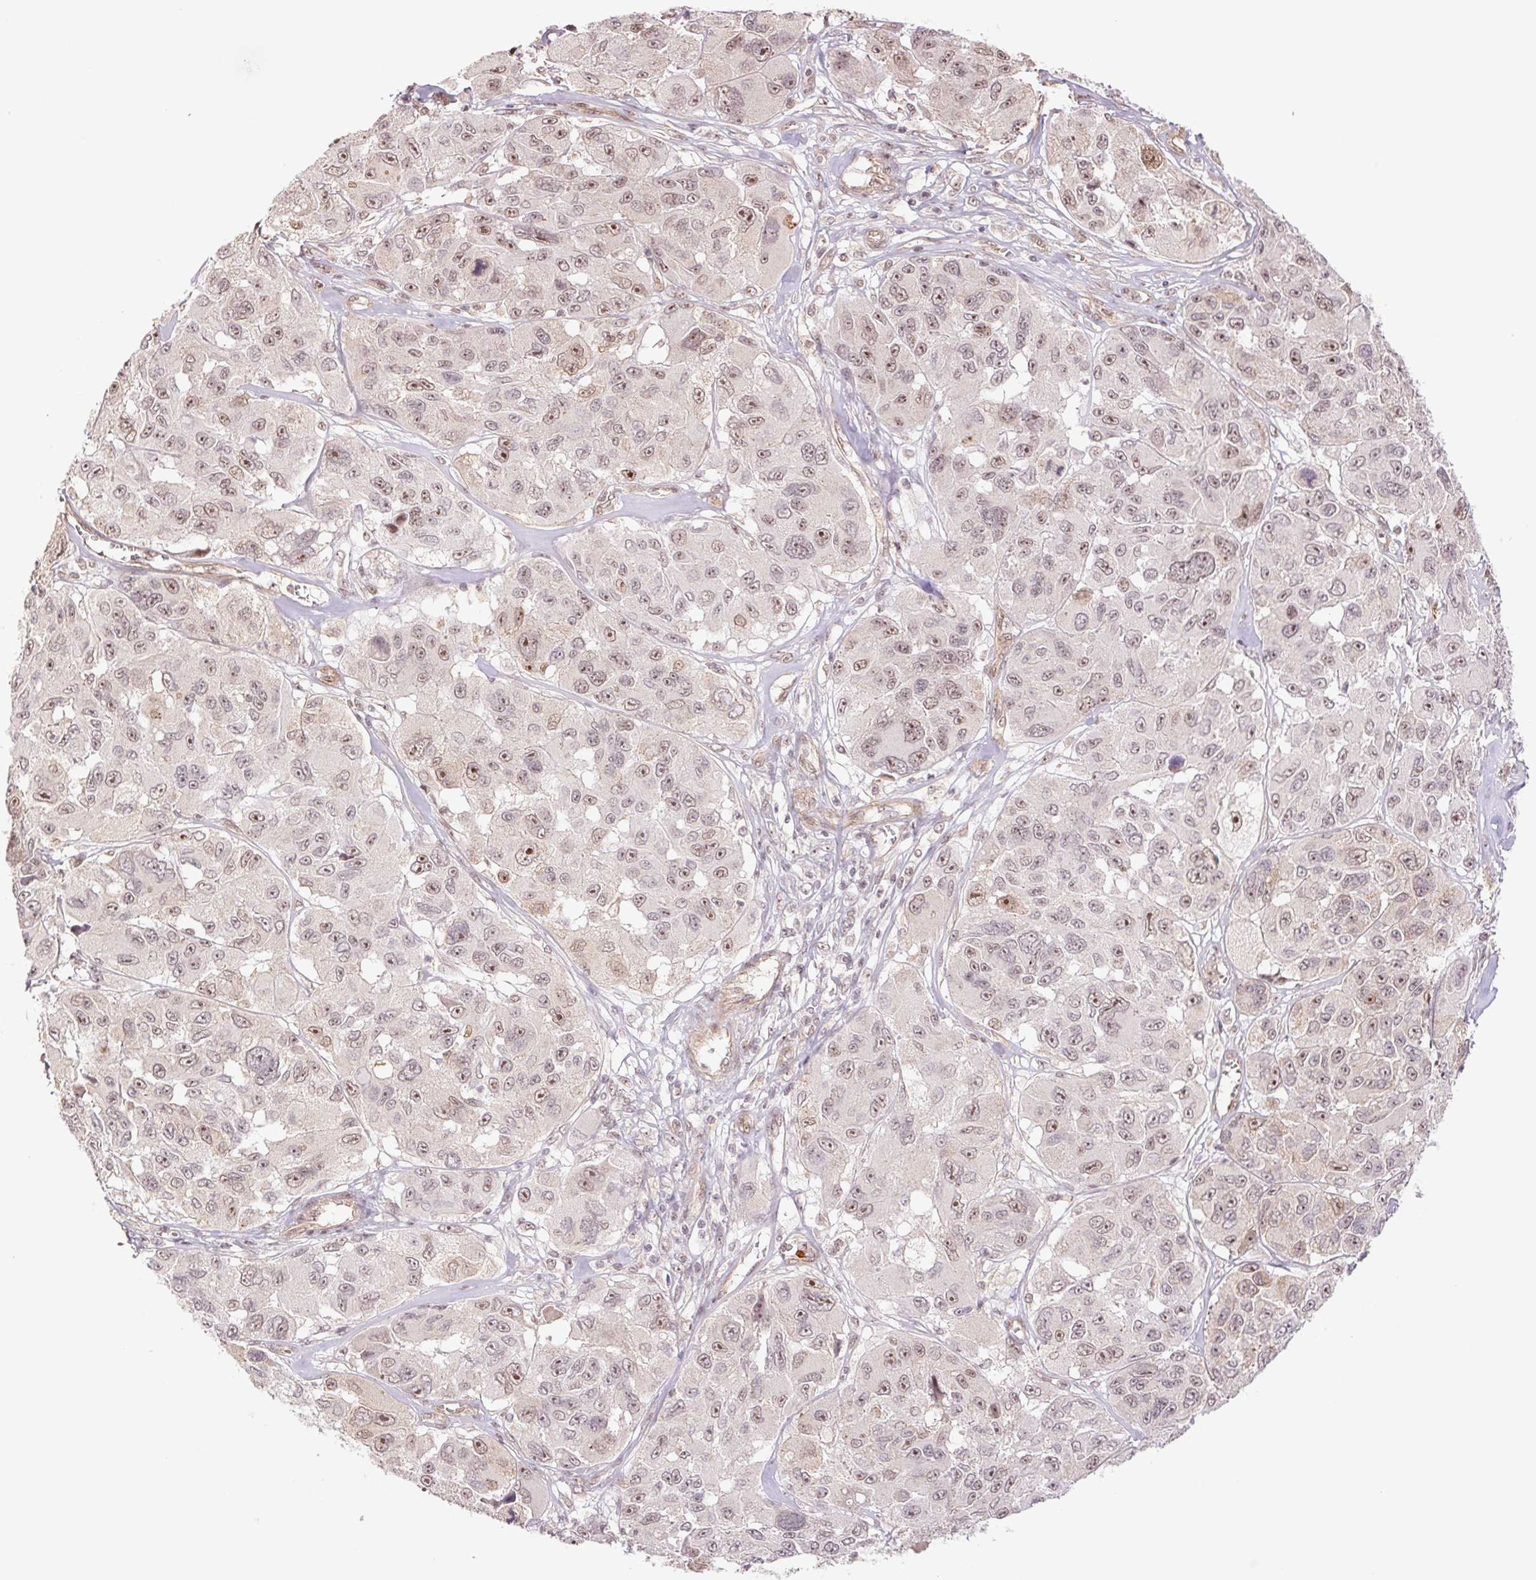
{"staining": {"intensity": "moderate", "quantity": "25%-75%", "location": "nuclear"}, "tissue": "melanoma", "cell_type": "Tumor cells", "image_type": "cancer", "snomed": [{"axis": "morphology", "description": "Malignant melanoma, NOS"}, {"axis": "topography", "description": "Skin"}], "caption": "Protein expression analysis of malignant melanoma reveals moderate nuclear positivity in about 25%-75% of tumor cells.", "gene": "CWC25", "patient": {"sex": "female", "age": 66}}